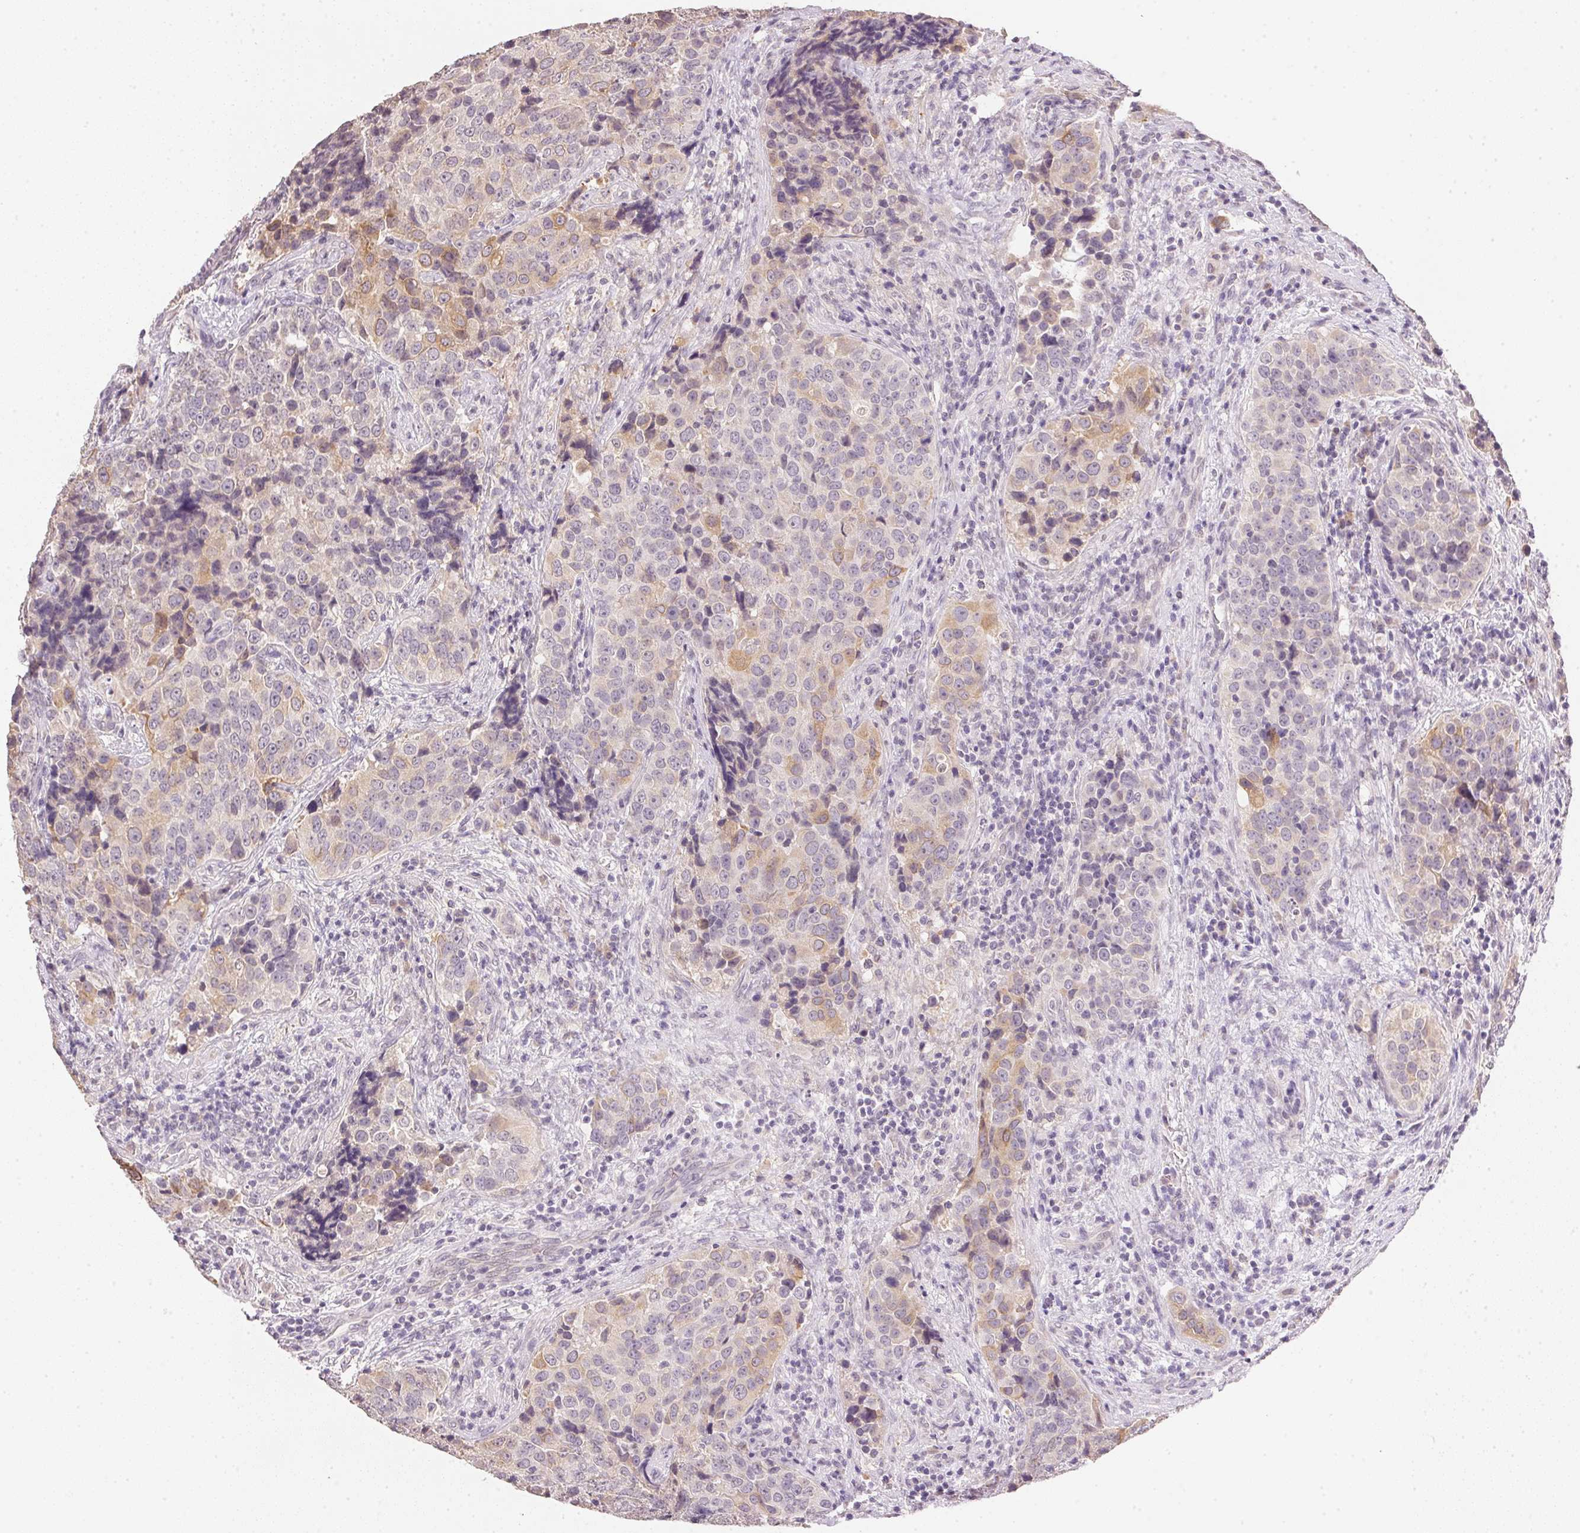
{"staining": {"intensity": "weak", "quantity": "25%-75%", "location": "cytoplasmic/membranous"}, "tissue": "urothelial cancer", "cell_type": "Tumor cells", "image_type": "cancer", "snomed": [{"axis": "morphology", "description": "Urothelial carcinoma, NOS"}, {"axis": "topography", "description": "Urinary bladder"}], "caption": "Urothelial cancer stained for a protein reveals weak cytoplasmic/membranous positivity in tumor cells. The staining was performed using DAB, with brown indicating positive protein expression. Nuclei are stained blue with hematoxylin.", "gene": "DHCR24", "patient": {"sex": "male", "age": 52}}